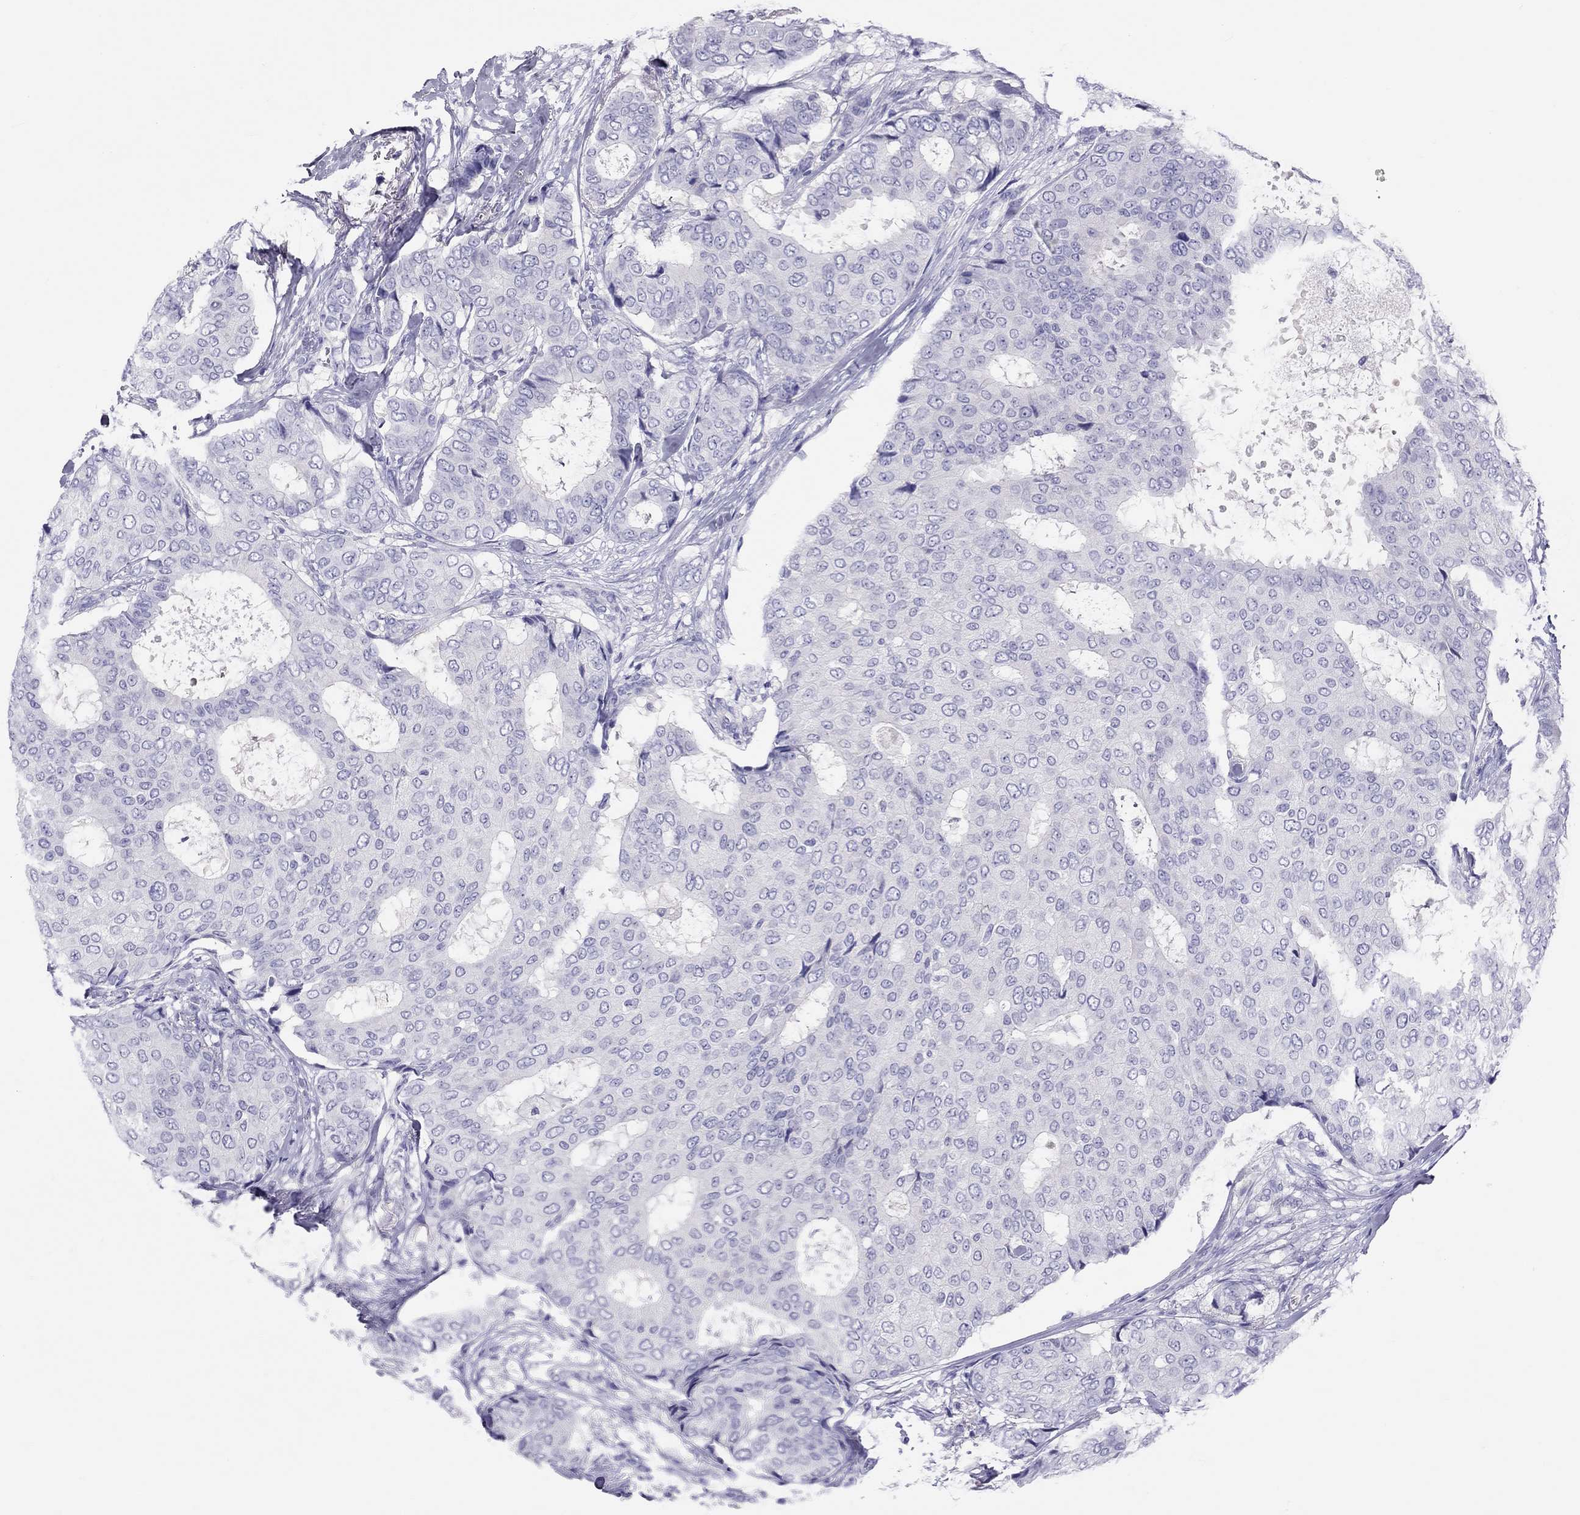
{"staining": {"intensity": "negative", "quantity": "none", "location": "none"}, "tissue": "breast cancer", "cell_type": "Tumor cells", "image_type": "cancer", "snomed": [{"axis": "morphology", "description": "Duct carcinoma"}, {"axis": "topography", "description": "Breast"}], "caption": "This is an immunohistochemistry photomicrograph of breast cancer (intraductal carcinoma). There is no positivity in tumor cells.", "gene": "PSMB11", "patient": {"sex": "female", "age": 75}}